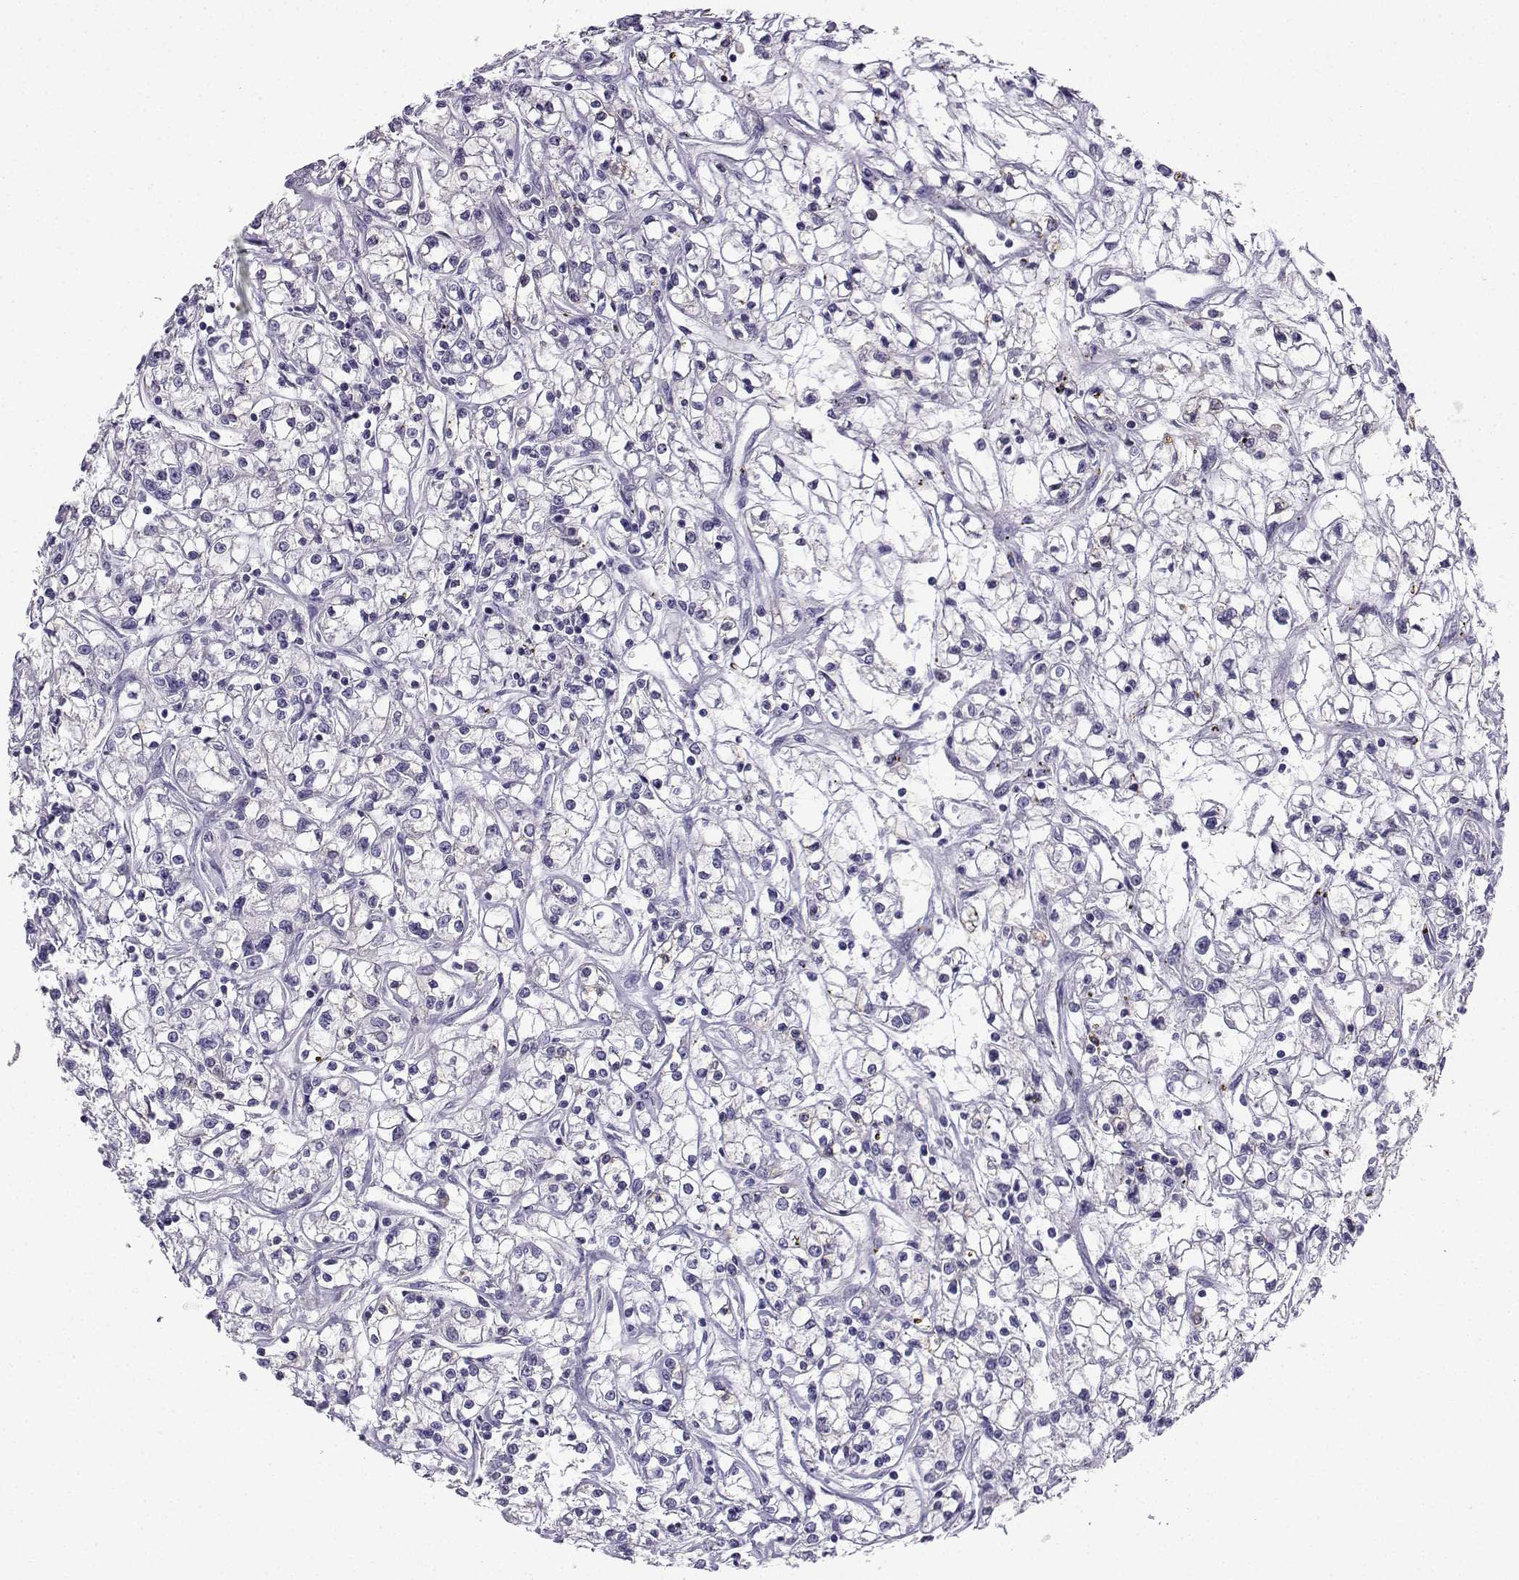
{"staining": {"intensity": "negative", "quantity": "none", "location": "none"}, "tissue": "renal cancer", "cell_type": "Tumor cells", "image_type": "cancer", "snomed": [{"axis": "morphology", "description": "Adenocarcinoma, NOS"}, {"axis": "topography", "description": "Kidney"}], "caption": "Immunohistochemistry micrograph of renal cancer stained for a protein (brown), which exhibits no staining in tumor cells.", "gene": "LINGO1", "patient": {"sex": "female", "age": 59}}